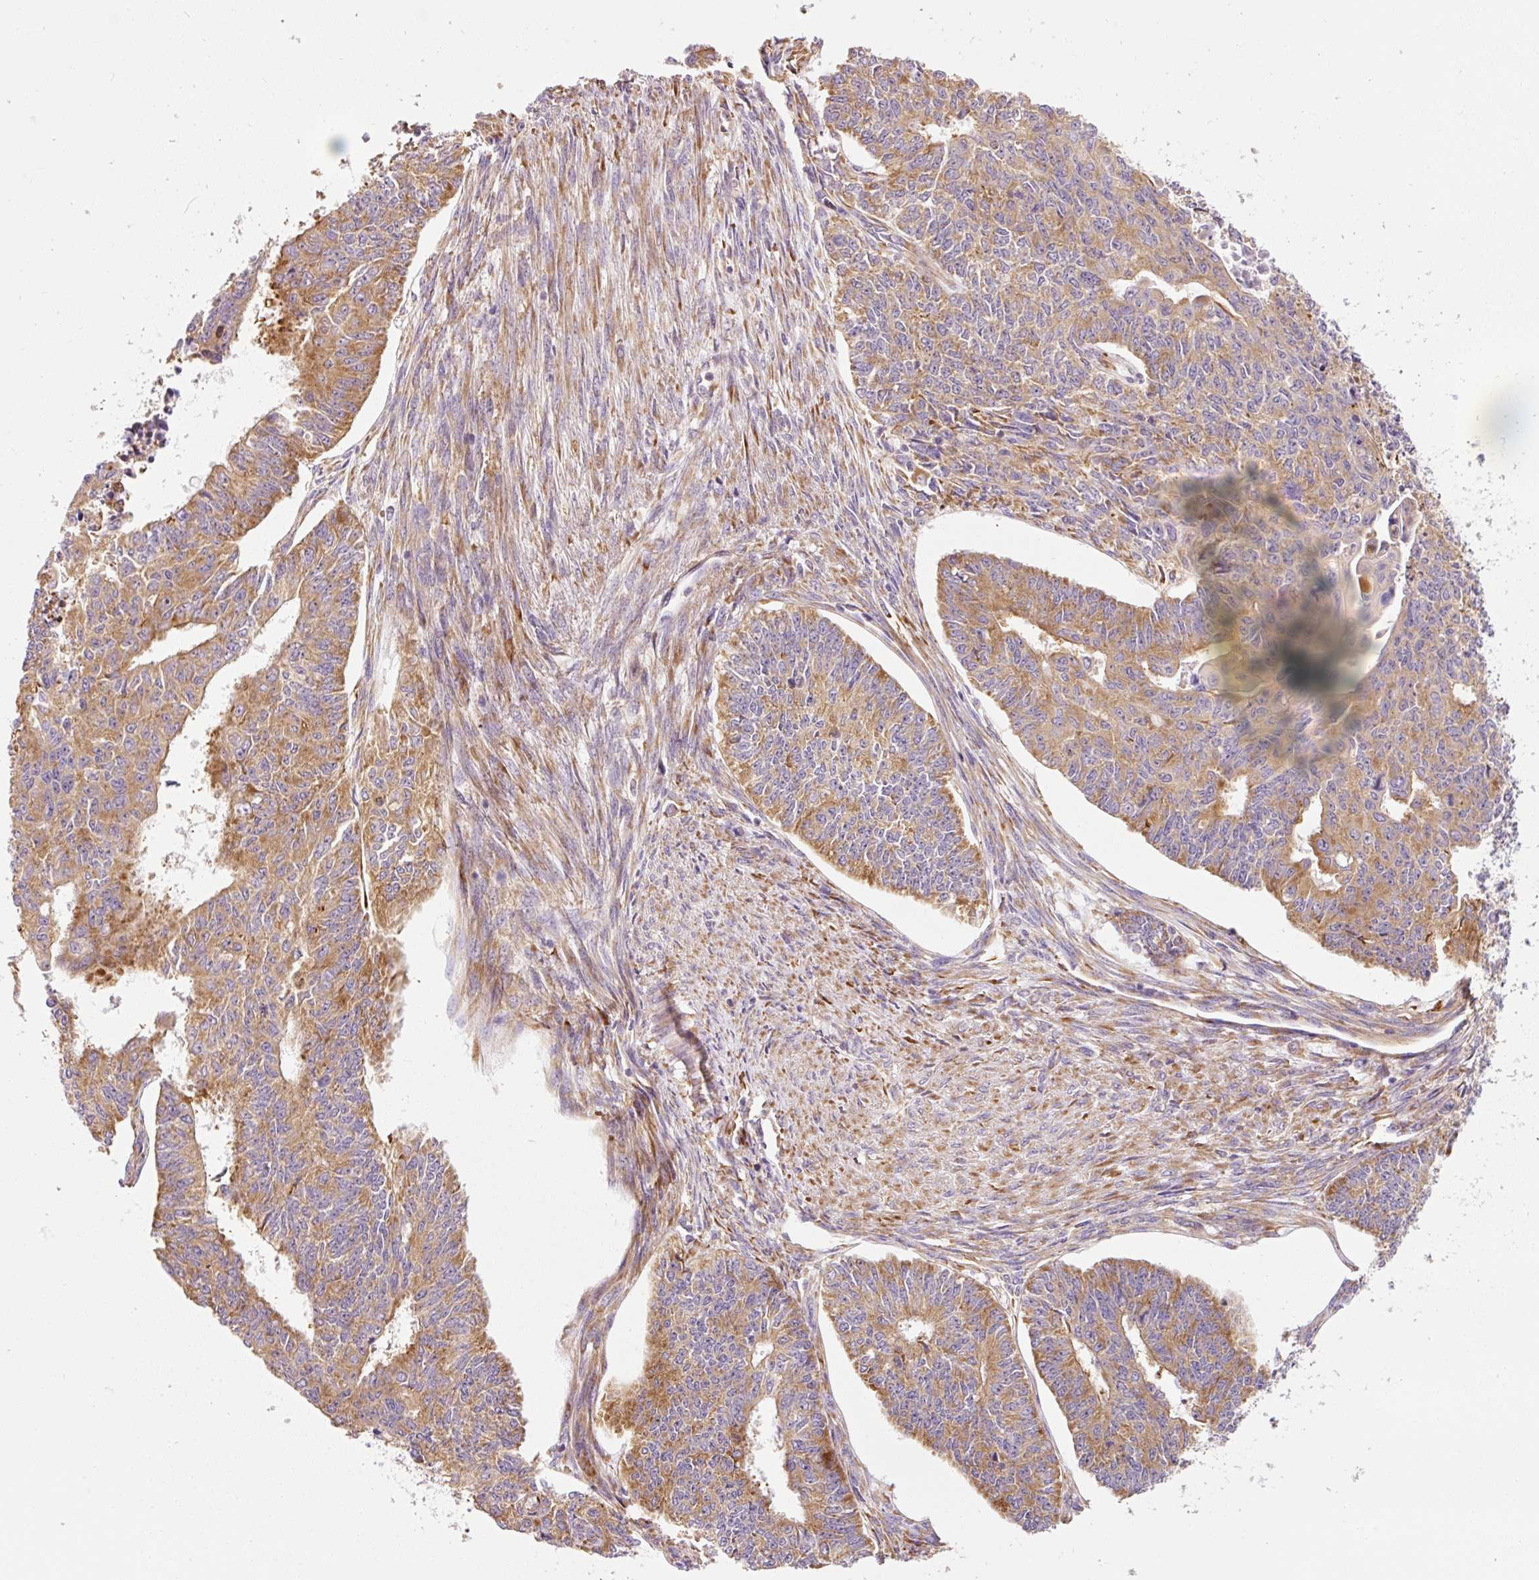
{"staining": {"intensity": "moderate", "quantity": ">75%", "location": "cytoplasmic/membranous"}, "tissue": "endometrial cancer", "cell_type": "Tumor cells", "image_type": "cancer", "snomed": [{"axis": "morphology", "description": "Adenocarcinoma, NOS"}, {"axis": "topography", "description": "Endometrium"}], "caption": "The histopathology image shows staining of endometrial cancer (adenocarcinoma), revealing moderate cytoplasmic/membranous protein positivity (brown color) within tumor cells. (Stains: DAB in brown, nuclei in blue, Microscopy: brightfield microscopy at high magnification).", "gene": "RPL10A", "patient": {"sex": "female", "age": 32}}